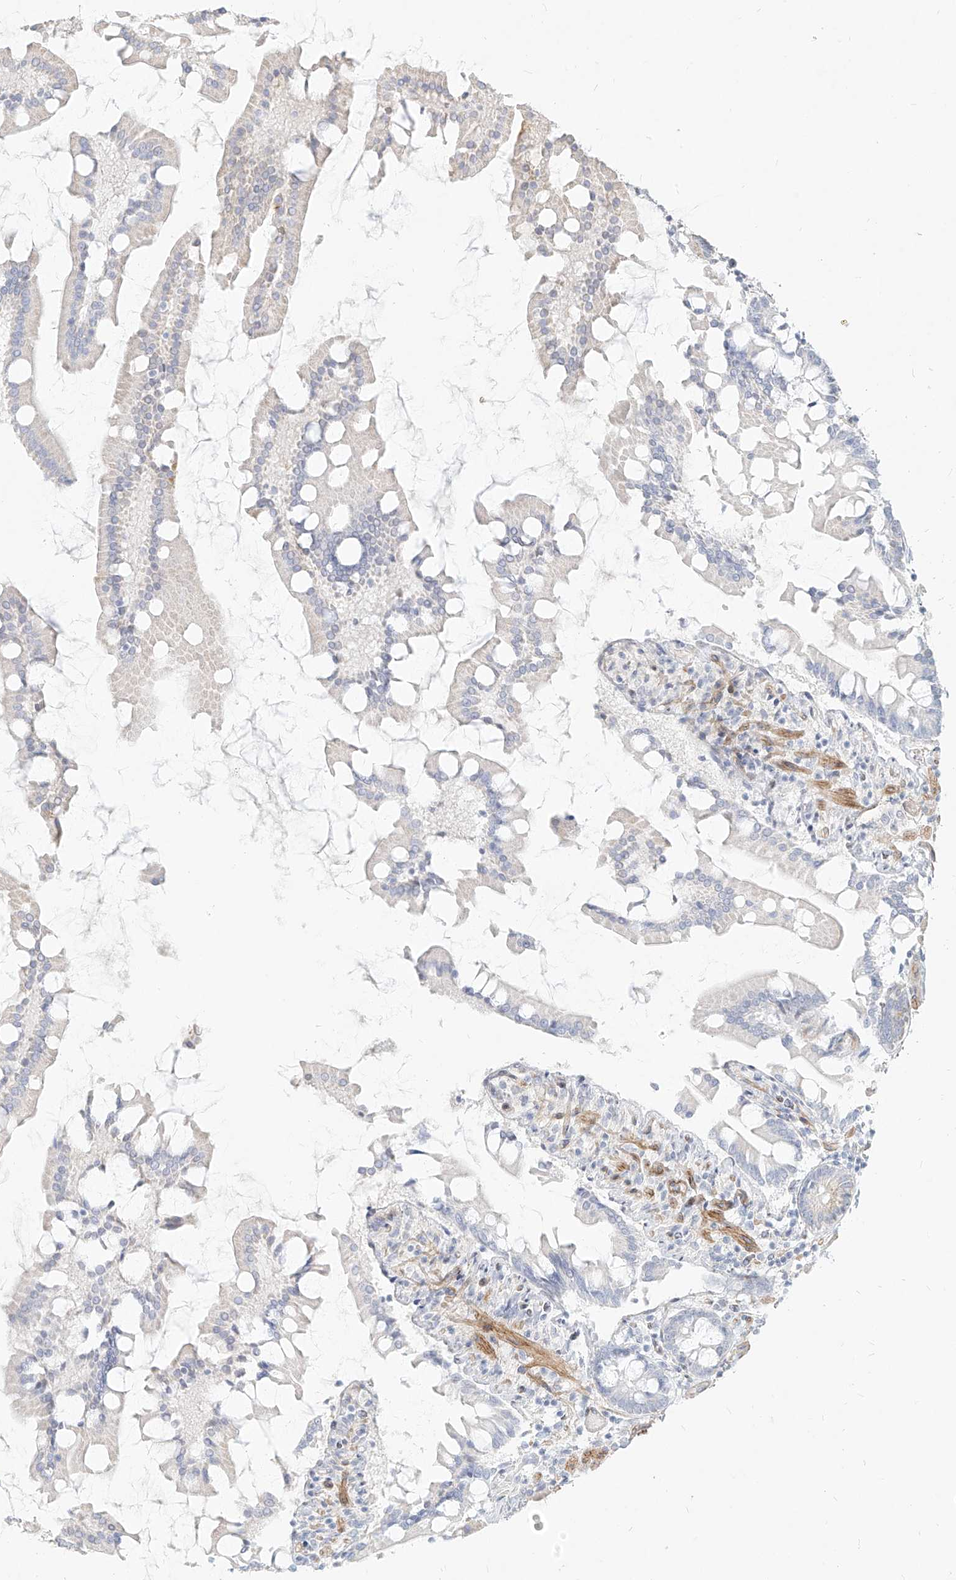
{"staining": {"intensity": "negative", "quantity": "none", "location": "none"}, "tissue": "small intestine", "cell_type": "Glandular cells", "image_type": "normal", "snomed": [{"axis": "morphology", "description": "Normal tissue, NOS"}, {"axis": "topography", "description": "Small intestine"}], "caption": "A high-resolution photomicrograph shows immunohistochemistry staining of normal small intestine, which demonstrates no significant positivity in glandular cells. (Stains: DAB IHC with hematoxylin counter stain, Microscopy: brightfield microscopy at high magnification).", "gene": "ITPKB", "patient": {"sex": "male", "age": 41}}